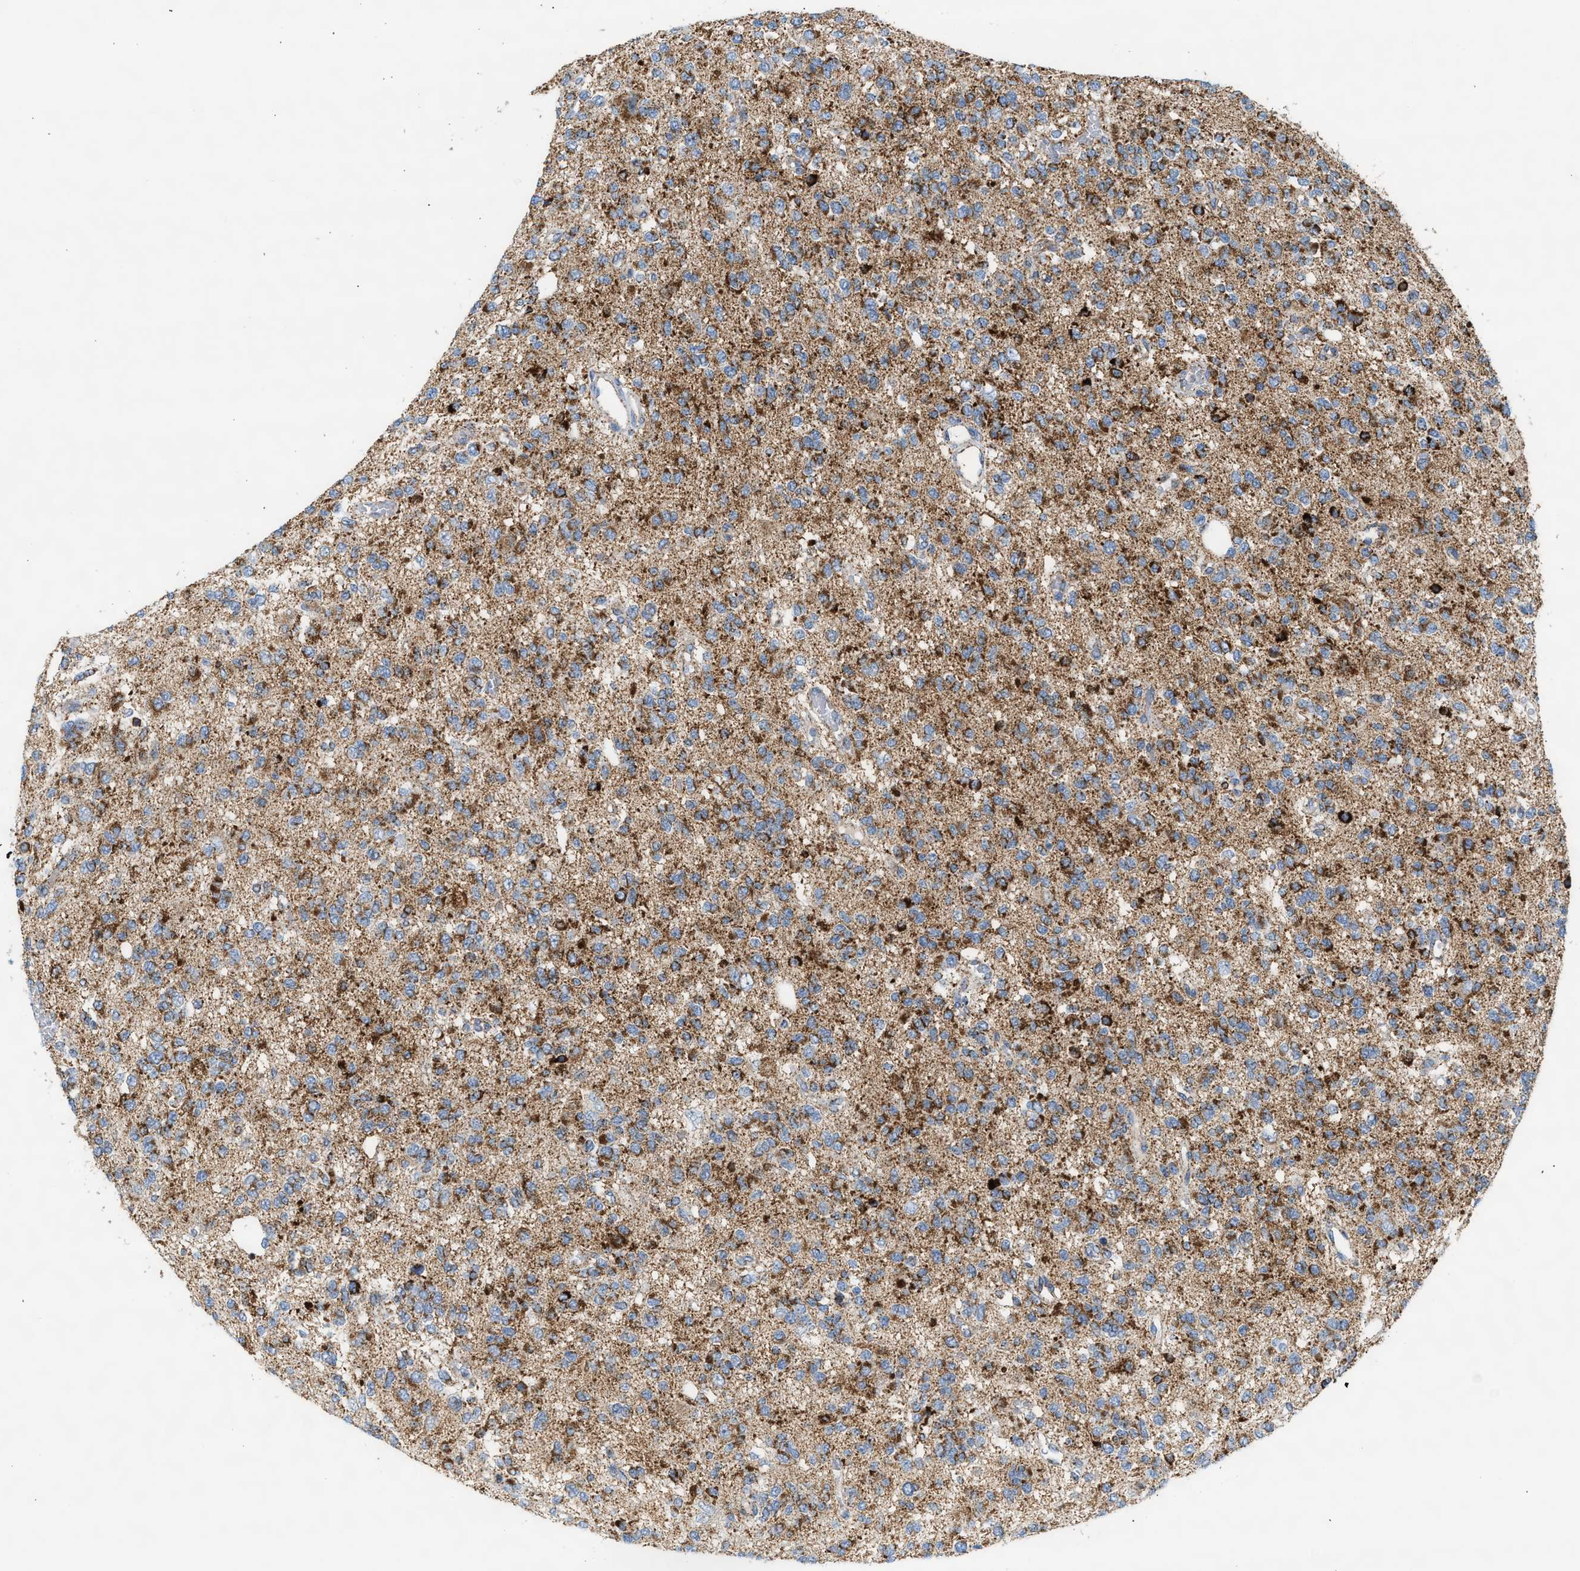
{"staining": {"intensity": "moderate", "quantity": ">75%", "location": "cytoplasmic/membranous"}, "tissue": "glioma", "cell_type": "Tumor cells", "image_type": "cancer", "snomed": [{"axis": "morphology", "description": "Glioma, malignant, Low grade"}, {"axis": "topography", "description": "Brain"}], "caption": "Tumor cells reveal medium levels of moderate cytoplasmic/membranous positivity in about >75% of cells in human glioma.", "gene": "OGDH", "patient": {"sex": "male", "age": 38}}